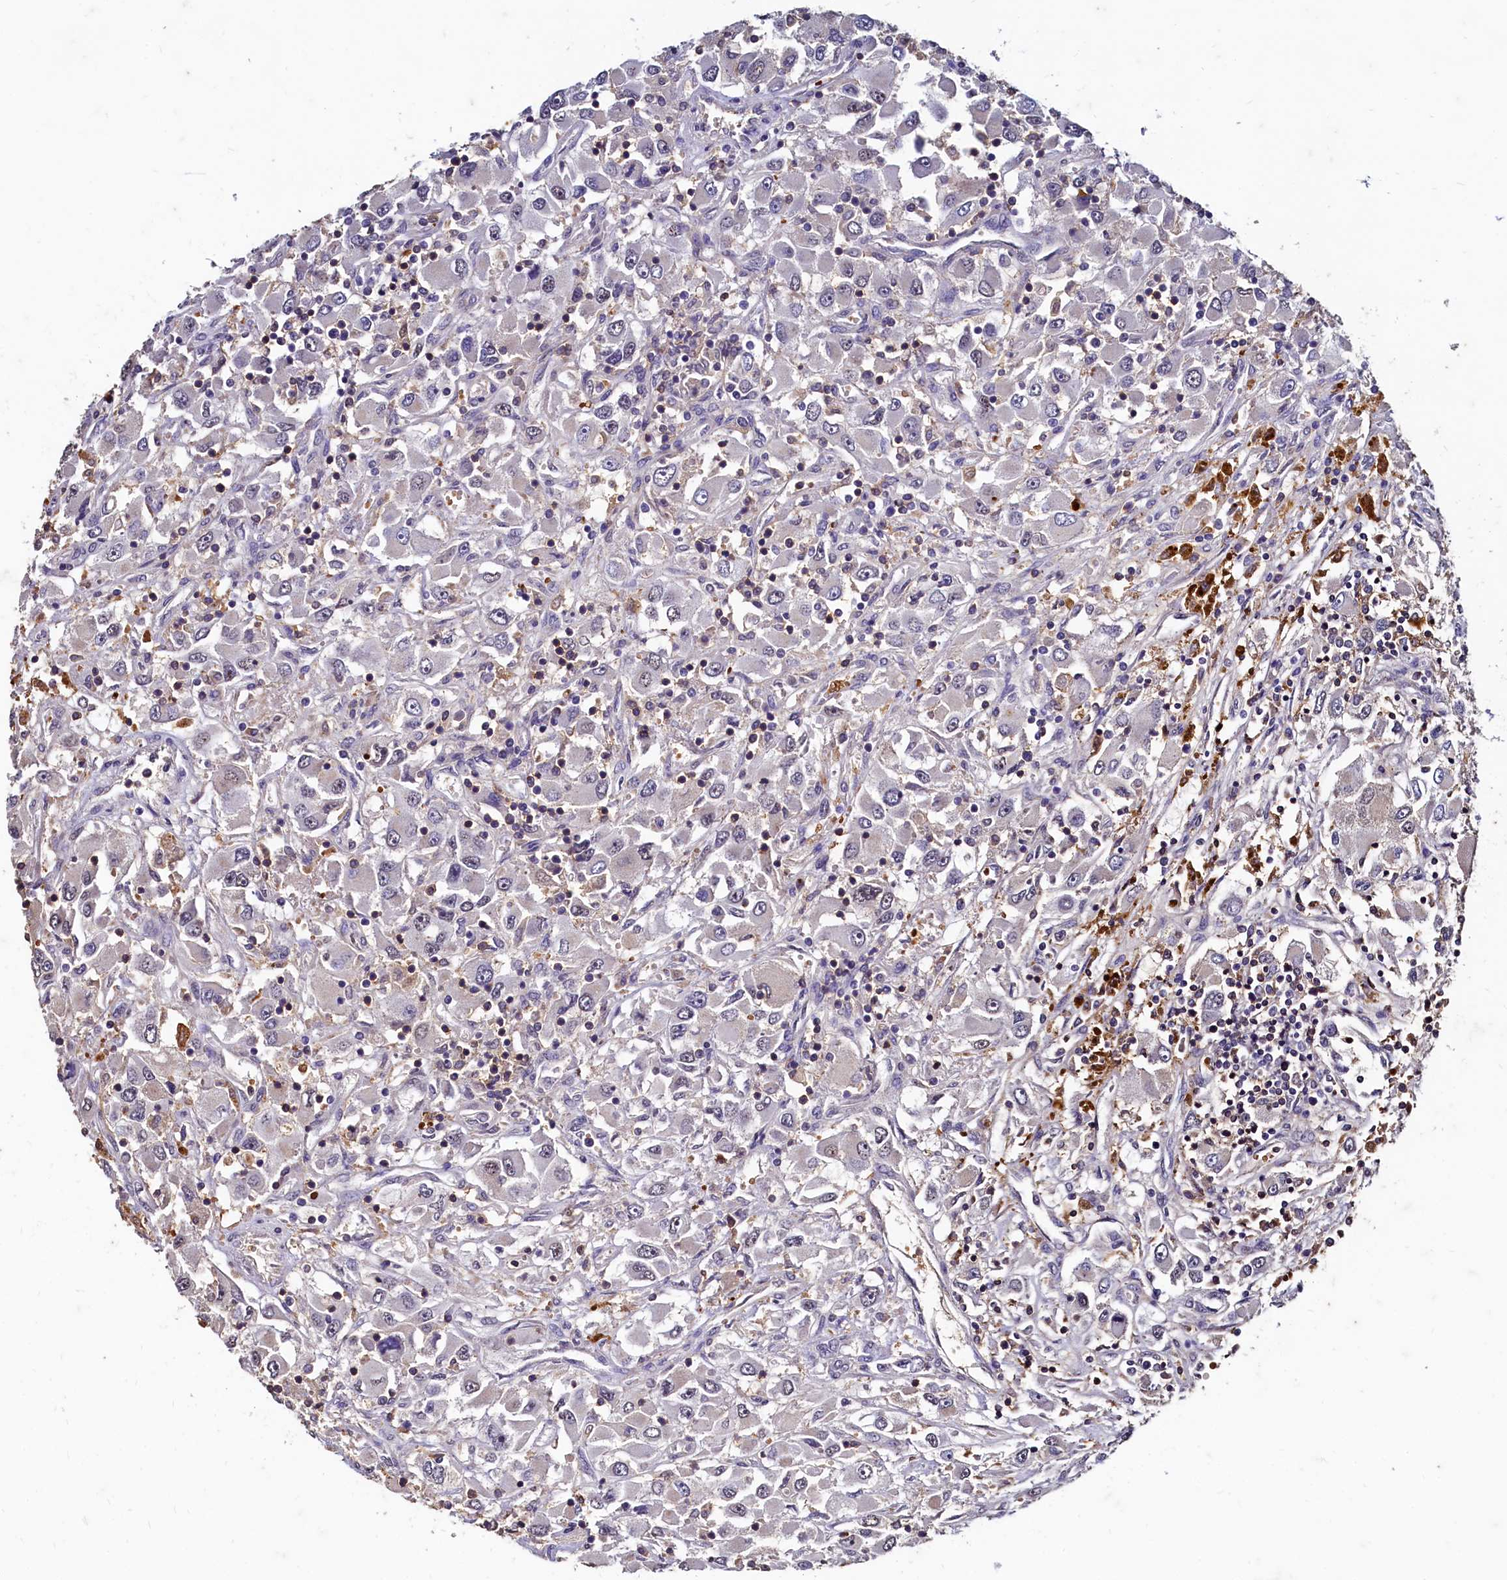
{"staining": {"intensity": "negative", "quantity": "none", "location": "none"}, "tissue": "renal cancer", "cell_type": "Tumor cells", "image_type": "cancer", "snomed": [{"axis": "morphology", "description": "Adenocarcinoma, NOS"}, {"axis": "topography", "description": "Kidney"}], "caption": "Renal adenocarcinoma stained for a protein using IHC demonstrates no expression tumor cells.", "gene": "CSTPP1", "patient": {"sex": "female", "age": 52}}